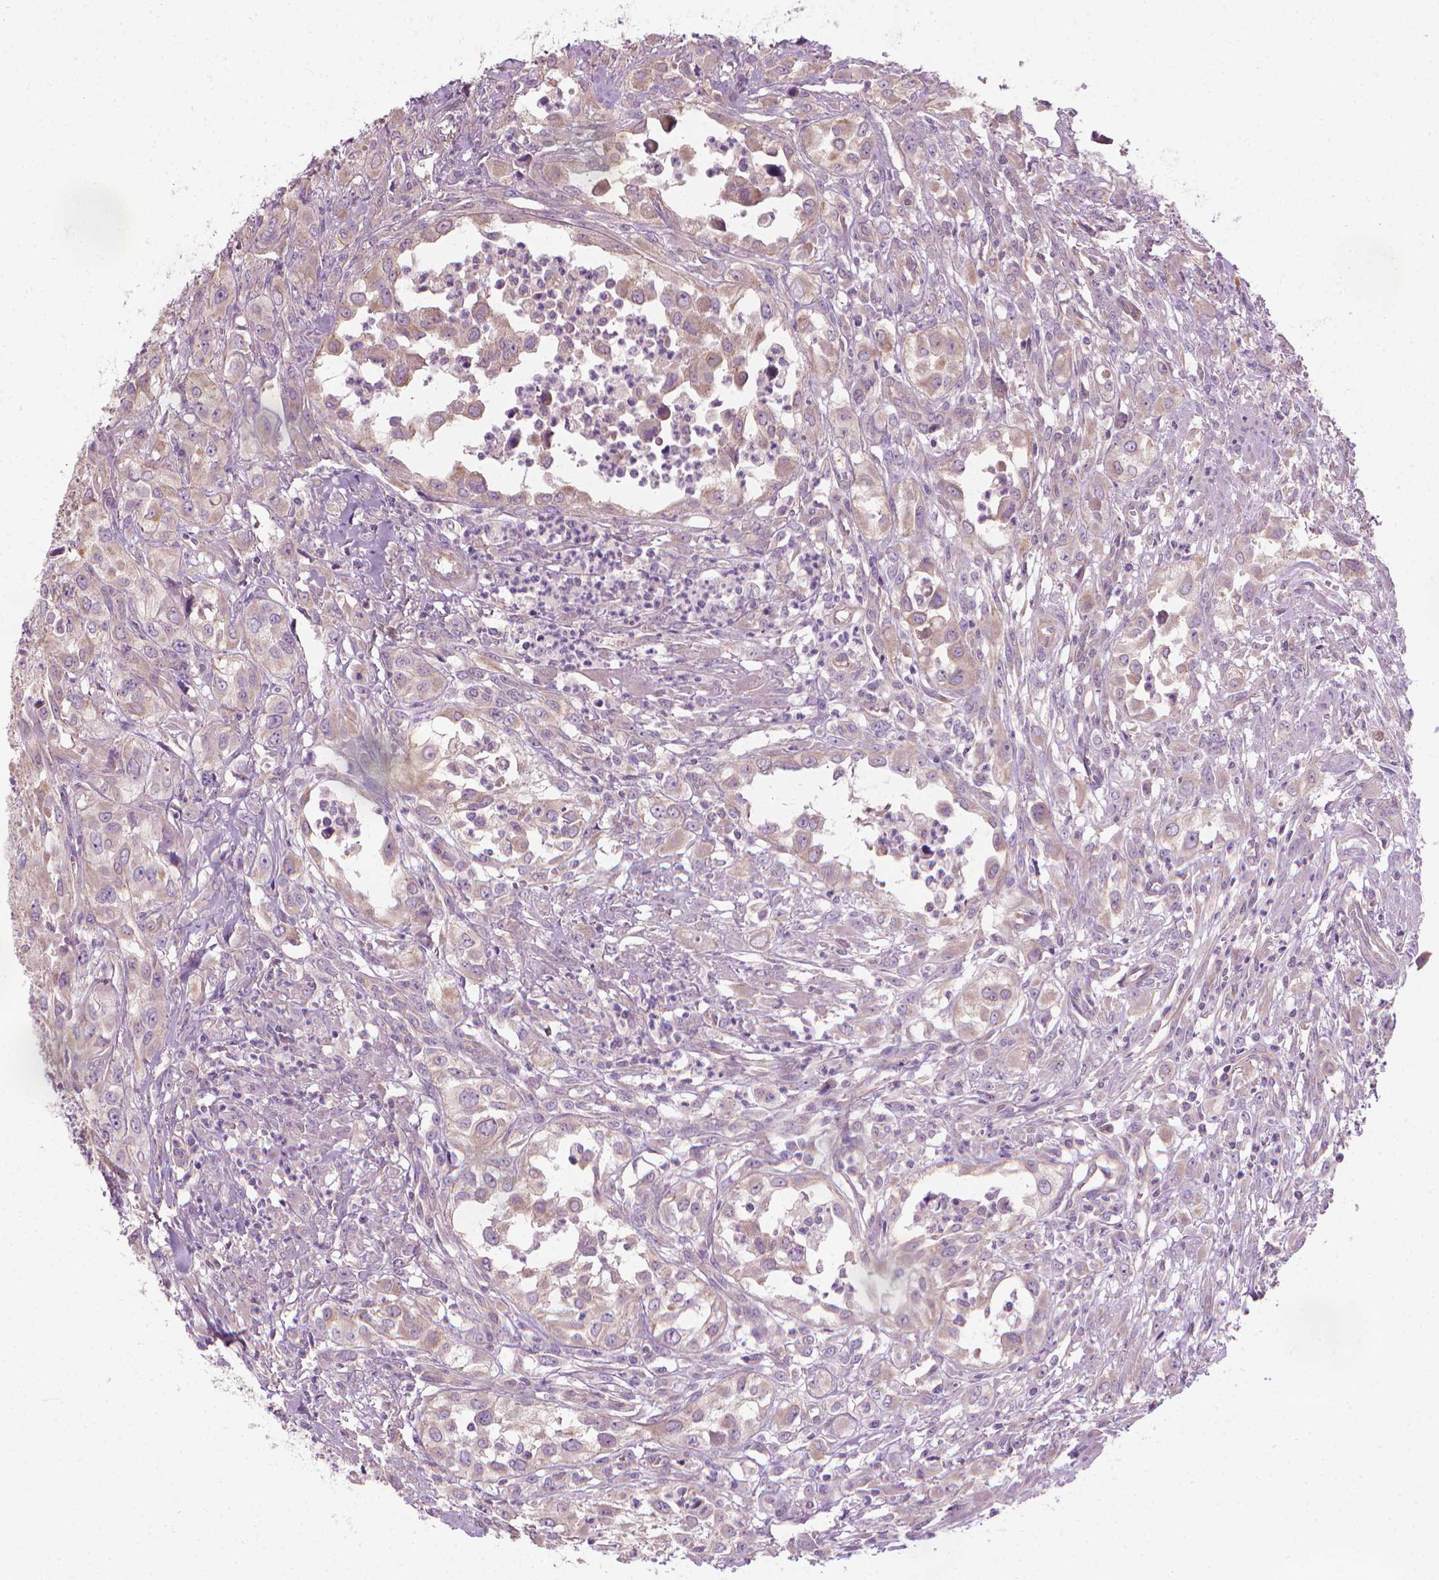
{"staining": {"intensity": "weak", "quantity": "<25%", "location": "cytoplasmic/membranous"}, "tissue": "urothelial cancer", "cell_type": "Tumor cells", "image_type": "cancer", "snomed": [{"axis": "morphology", "description": "Urothelial carcinoma, High grade"}, {"axis": "topography", "description": "Urinary bladder"}], "caption": "The micrograph exhibits no significant positivity in tumor cells of urothelial carcinoma (high-grade). (IHC, brightfield microscopy, high magnification).", "gene": "RIIAD1", "patient": {"sex": "male", "age": 67}}